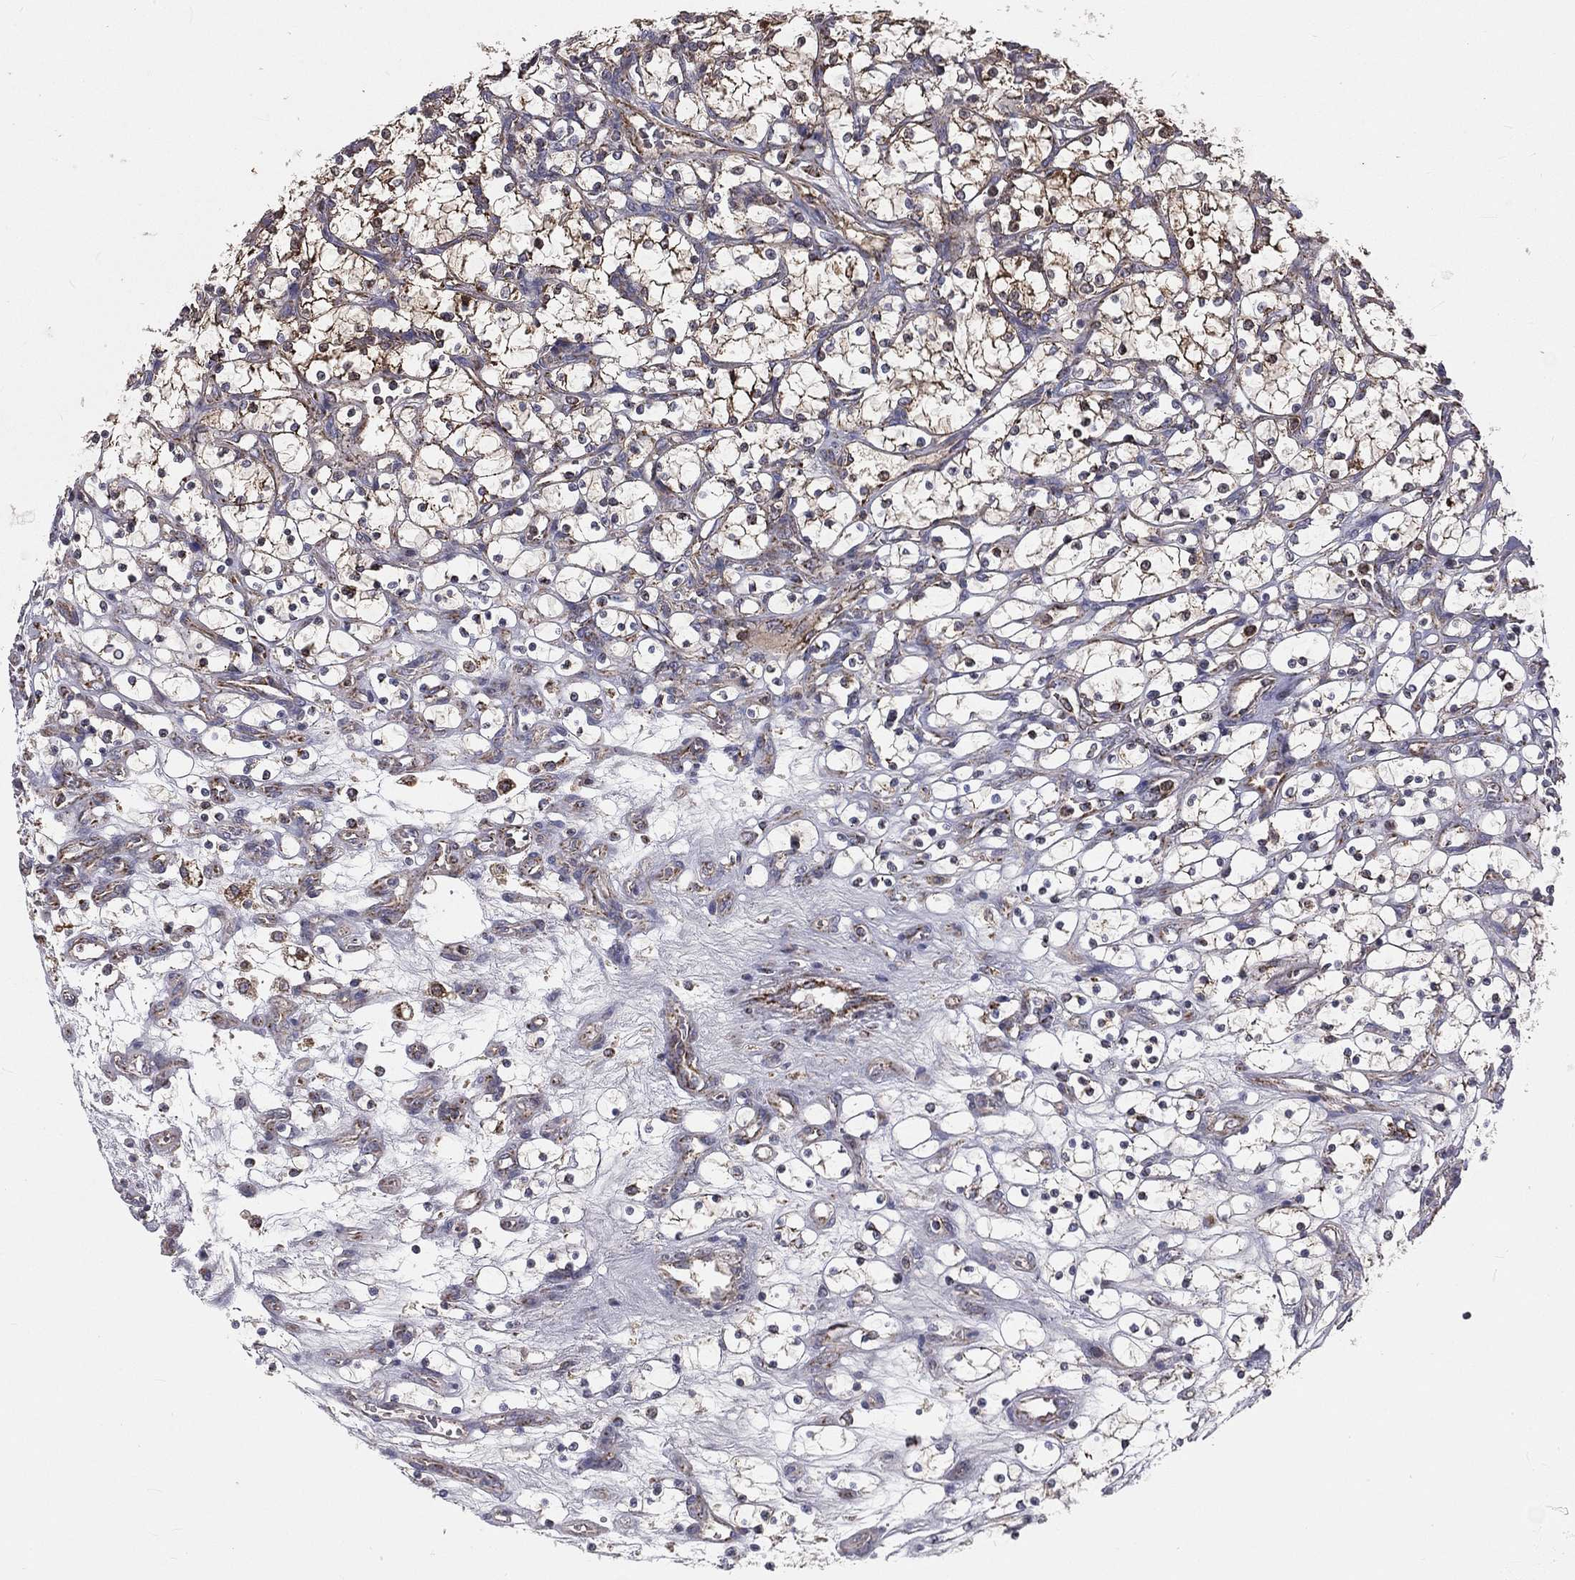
{"staining": {"intensity": "moderate", "quantity": "25%-75%", "location": "cytoplasmic/membranous"}, "tissue": "renal cancer", "cell_type": "Tumor cells", "image_type": "cancer", "snomed": [{"axis": "morphology", "description": "Adenocarcinoma, NOS"}, {"axis": "topography", "description": "Kidney"}], "caption": "Approximately 25%-75% of tumor cells in human adenocarcinoma (renal) show moderate cytoplasmic/membranous protein staining as visualized by brown immunohistochemical staining.", "gene": "GPD1", "patient": {"sex": "female", "age": 69}}